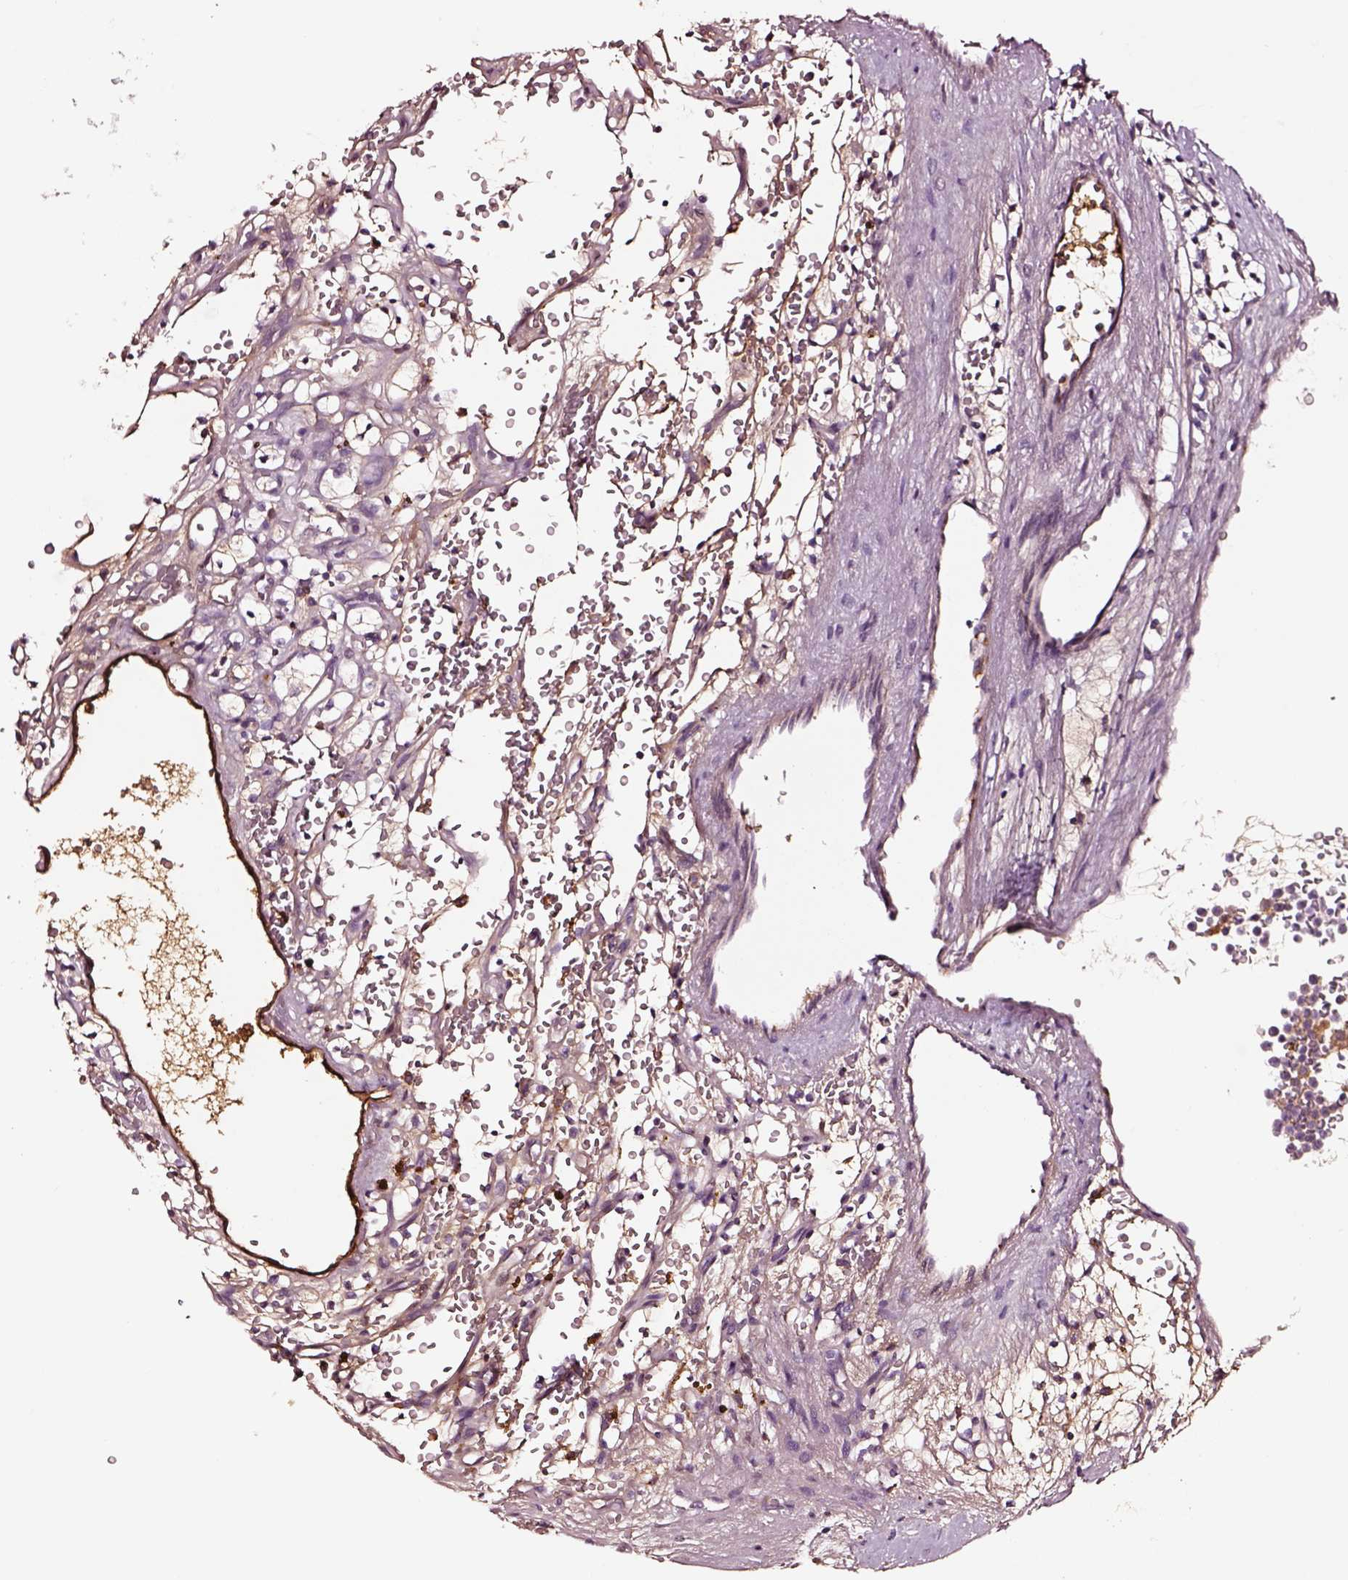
{"staining": {"intensity": "negative", "quantity": "none", "location": "none"}, "tissue": "renal cancer", "cell_type": "Tumor cells", "image_type": "cancer", "snomed": [{"axis": "morphology", "description": "Adenocarcinoma, NOS"}, {"axis": "topography", "description": "Kidney"}], "caption": "Tumor cells show no significant protein positivity in renal adenocarcinoma.", "gene": "TF", "patient": {"sex": "female", "age": 64}}